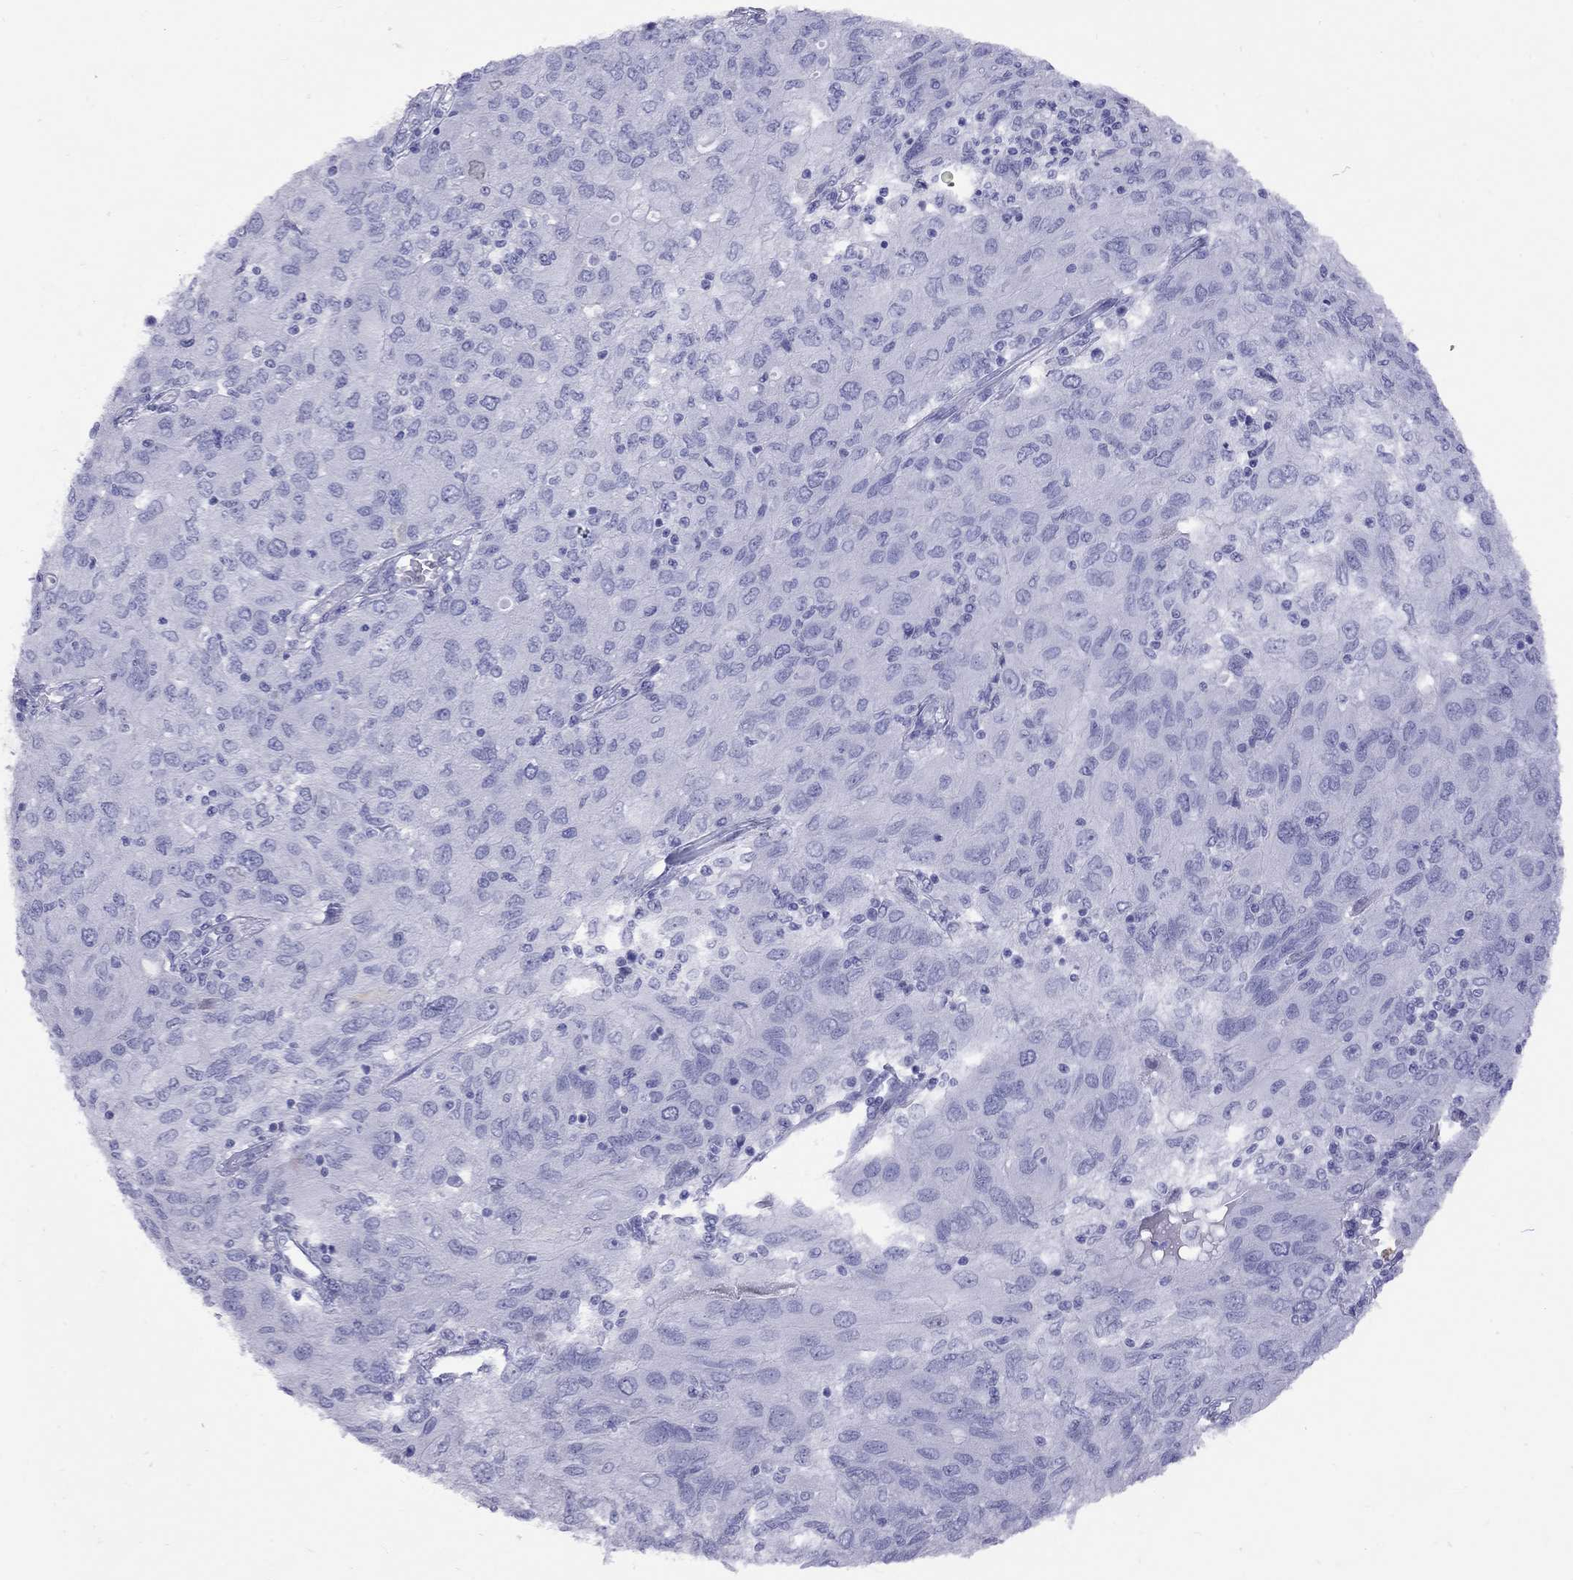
{"staining": {"intensity": "negative", "quantity": "none", "location": "none"}, "tissue": "ovarian cancer", "cell_type": "Tumor cells", "image_type": "cancer", "snomed": [{"axis": "morphology", "description": "Carcinoma, endometroid"}, {"axis": "topography", "description": "Ovary"}], "caption": "Protein analysis of ovarian cancer demonstrates no significant staining in tumor cells.", "gene": "SLAMF1", "patient": {"sex": "female", "age": 50}}